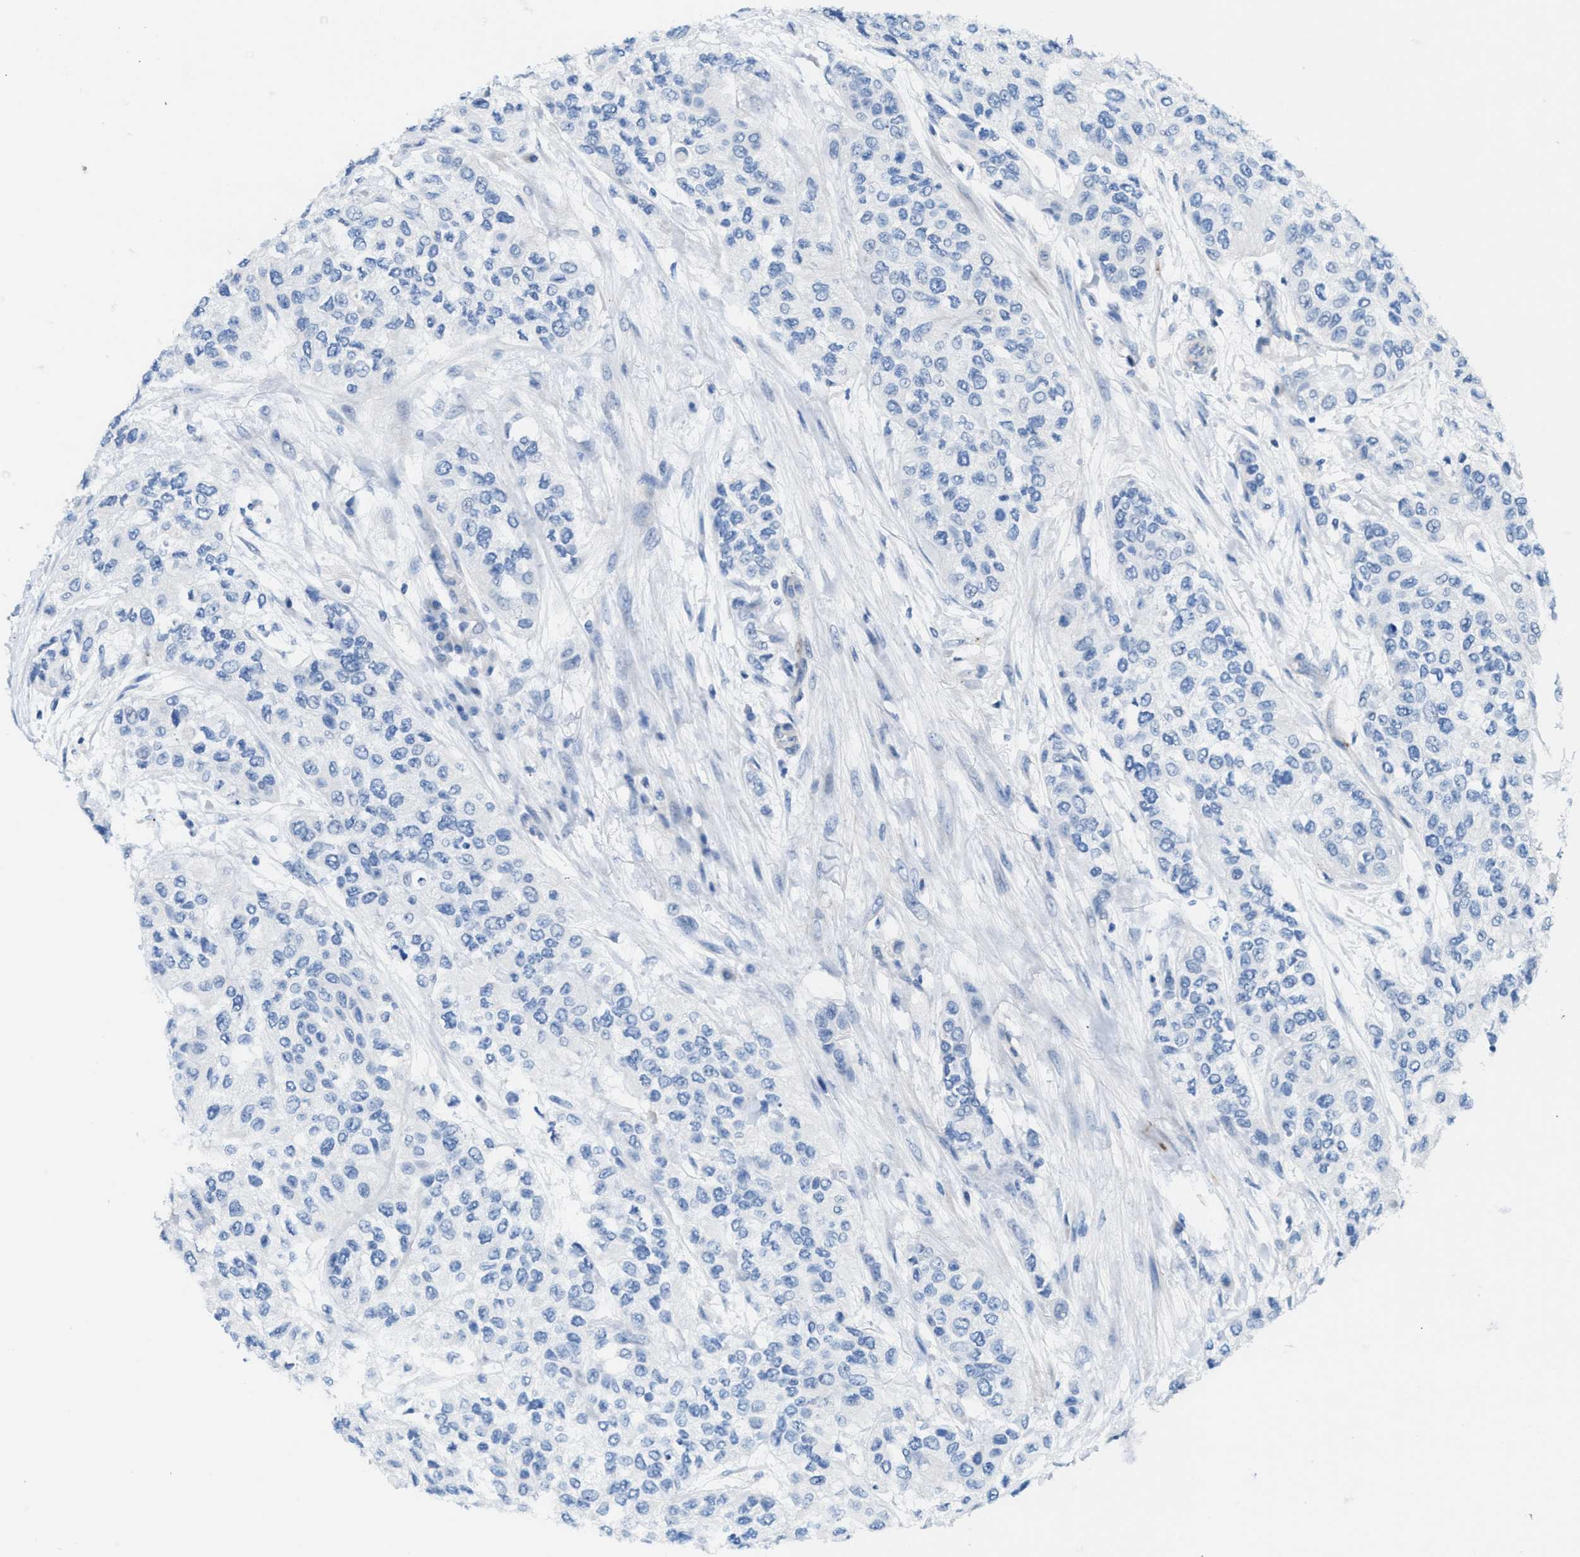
{"staining": {"intensity": "negative", "quantity": "none", "location": "none"}, "tissue": "urothelial cancer", "cell_type": "Tumor cells", "image_type": "cancer", "snomed": [{"axis": "morphology", "description": "Urothelial carcinoma, High grade"}, {"axis": "topography", "description": "Urinary bladder"}], "caption": "IHC micrograph of urothelial carcinoma (high-grade) stained for a protein (brown), which reveals no expression in tumor cells.", "gene": "MPP3", "patient": {"sex": "female", "age": 56}}